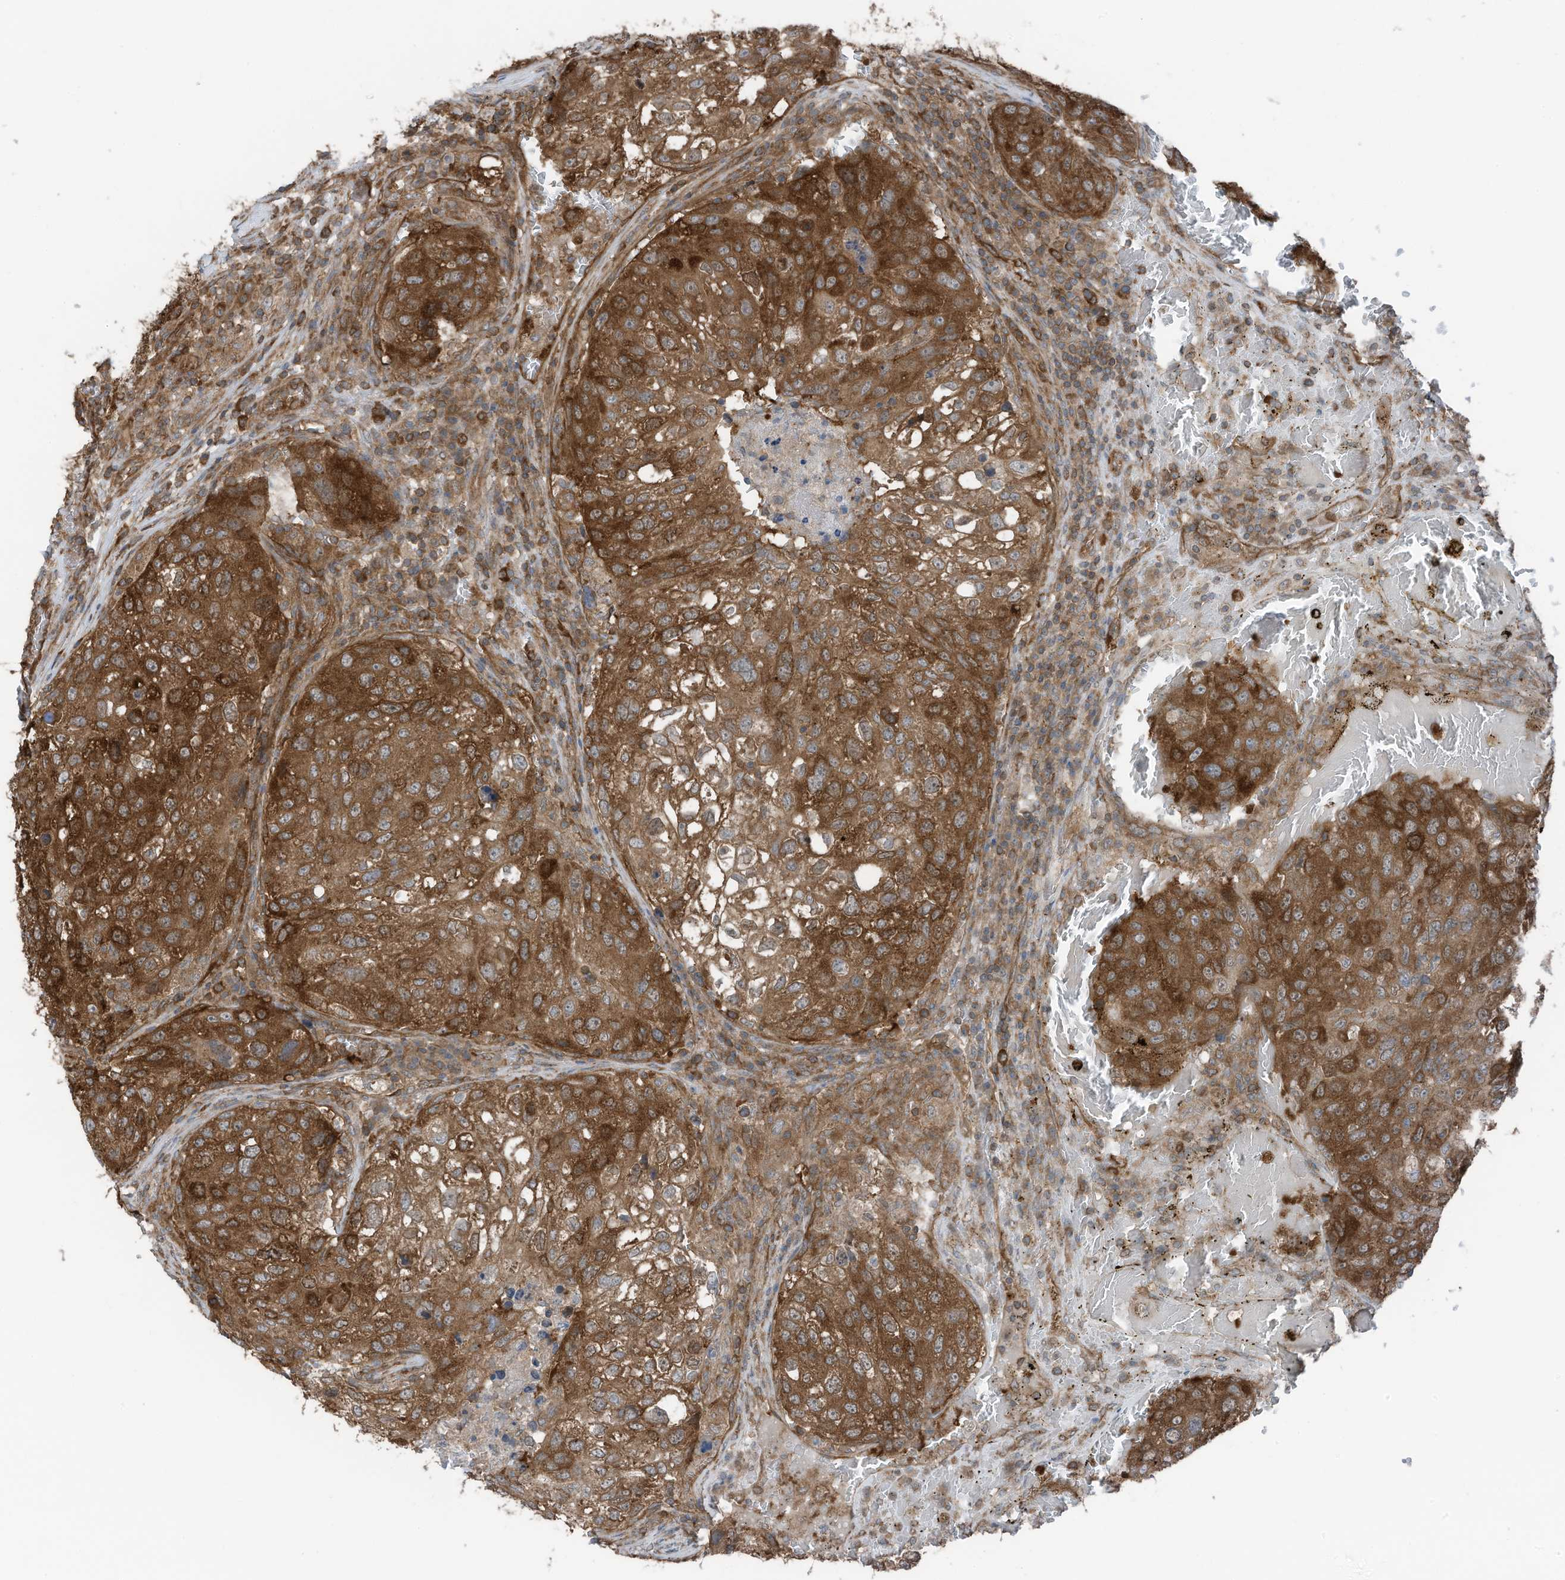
{"staining": {"intensity": "strong", "quantity": "25%-75%", "location": "cytoplasmic/membranous"}, "tissue": "urothelial cancer", "cell_type": "Tumor cells", "image_type": "cancer", "snomed": [{"axis": "morphology", "description": "Urothelial carcinoma, High grade"}, {"axis": "topography", "description": "Lymph node"}, {"axis": "topography", "description": "Urinary bladder"}], "caption": "Urothelial cancer stained with DAB immunohistochemistry (IHC) exhibits high levels of strong cytoplasmic/membranous staining in about 25%-75% of tumor cells. Ihc stains the protein of interest in brown and the nuclei are stained blue.", "gene": "TXNDC9", "patient": {"sex": "male", "age": 51}}